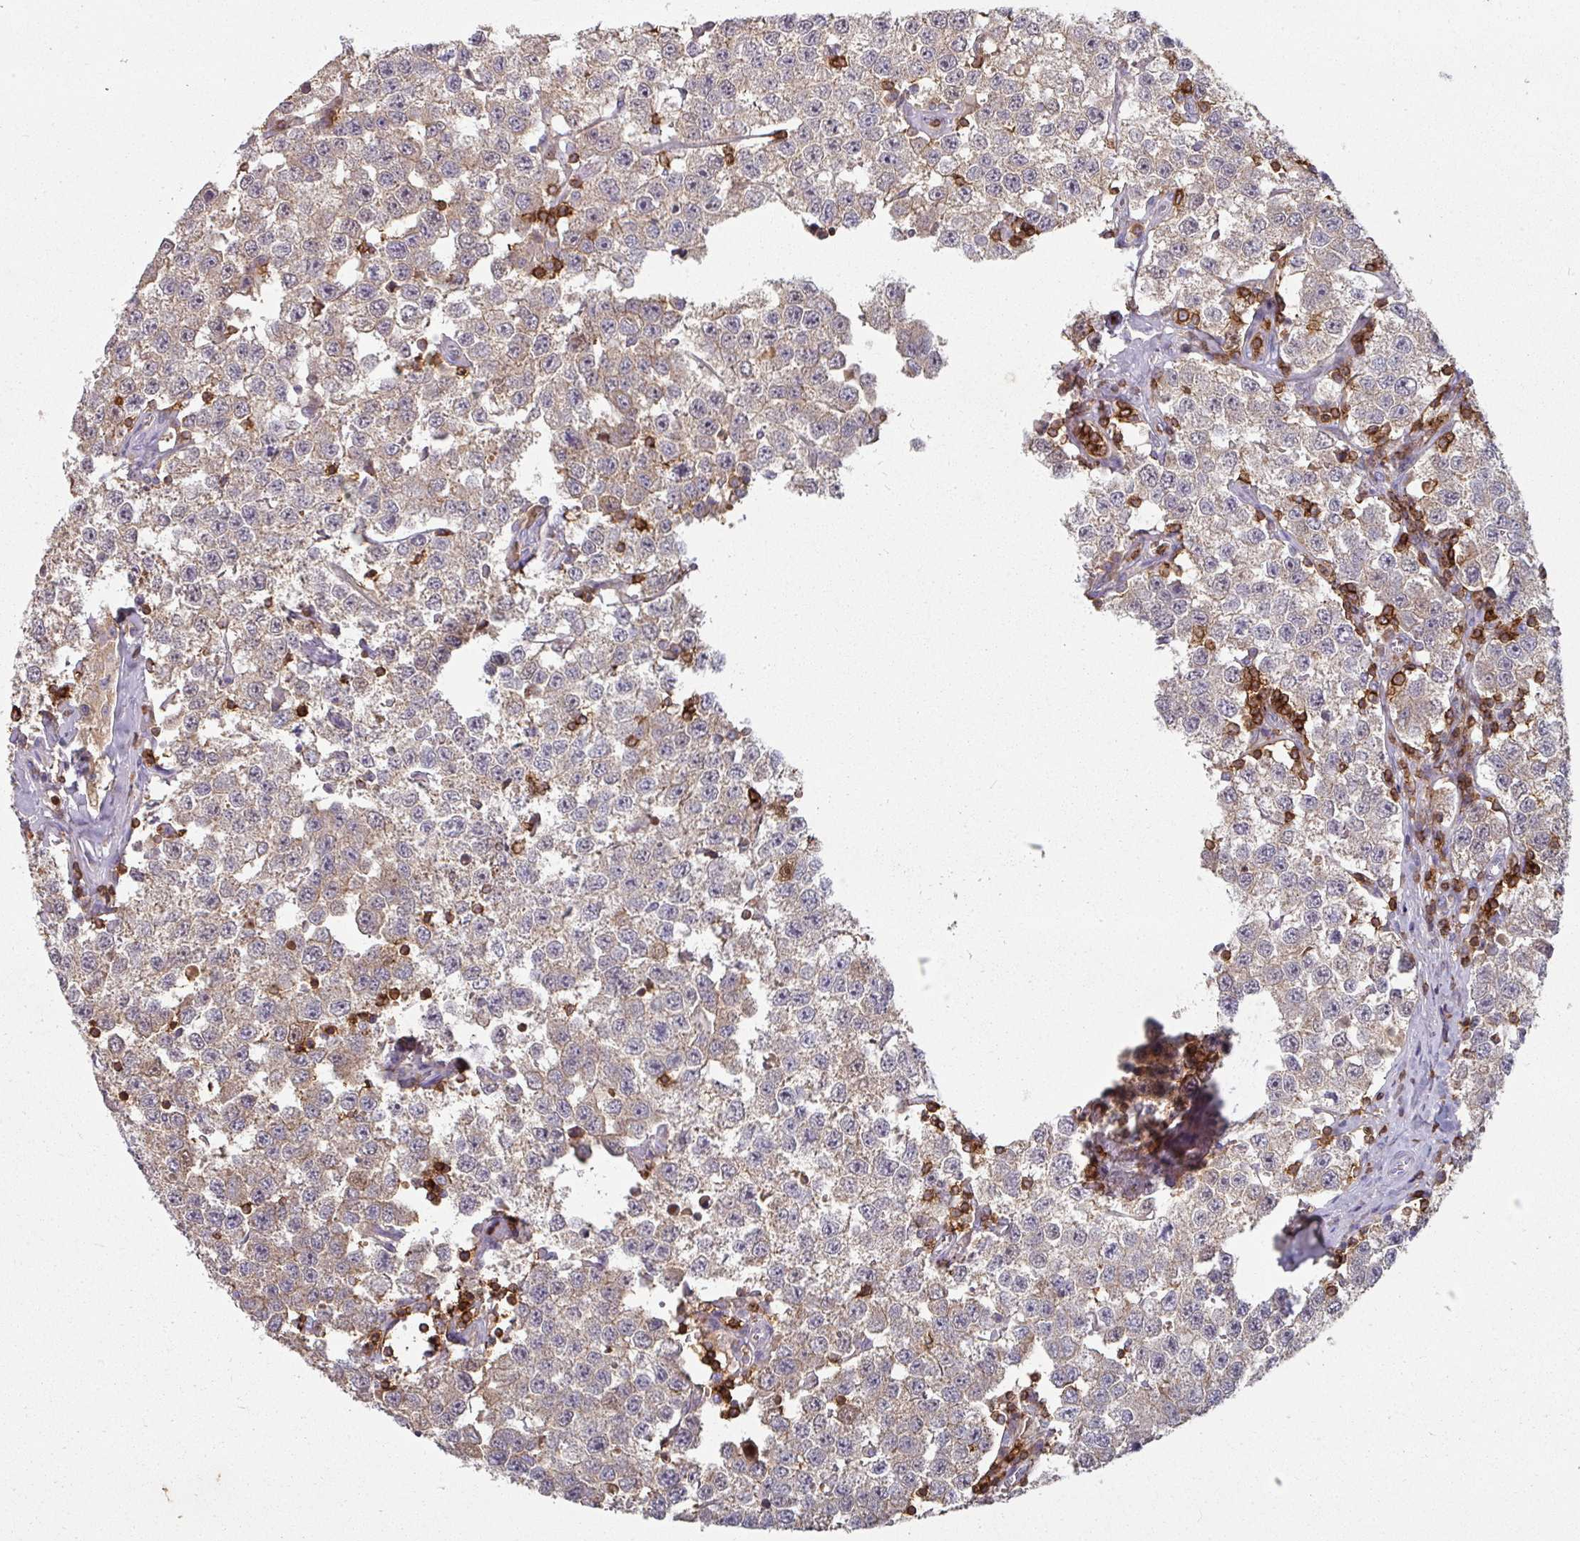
{"staining": {"intensity": "weak", "quantity": ">75%", "location": "cytoplasmic/membranous"}, "tissue": "testis cancer", "cell_type": "Tumor cells", "image_type": "cancer", "snomed": [{"axis": "morphology", "description": "Seminoma, NOS"}, {"axis": "topography", "description": "Testis"}], "caption": "This histopathology image reveals IHC staining of human testis cancer (seminoma), with low weak cytoplasmic/membranous positivity in about >75% of tumor cells.", "gene": "CD3G", "patient": {"sex": "male", "age": 34}}